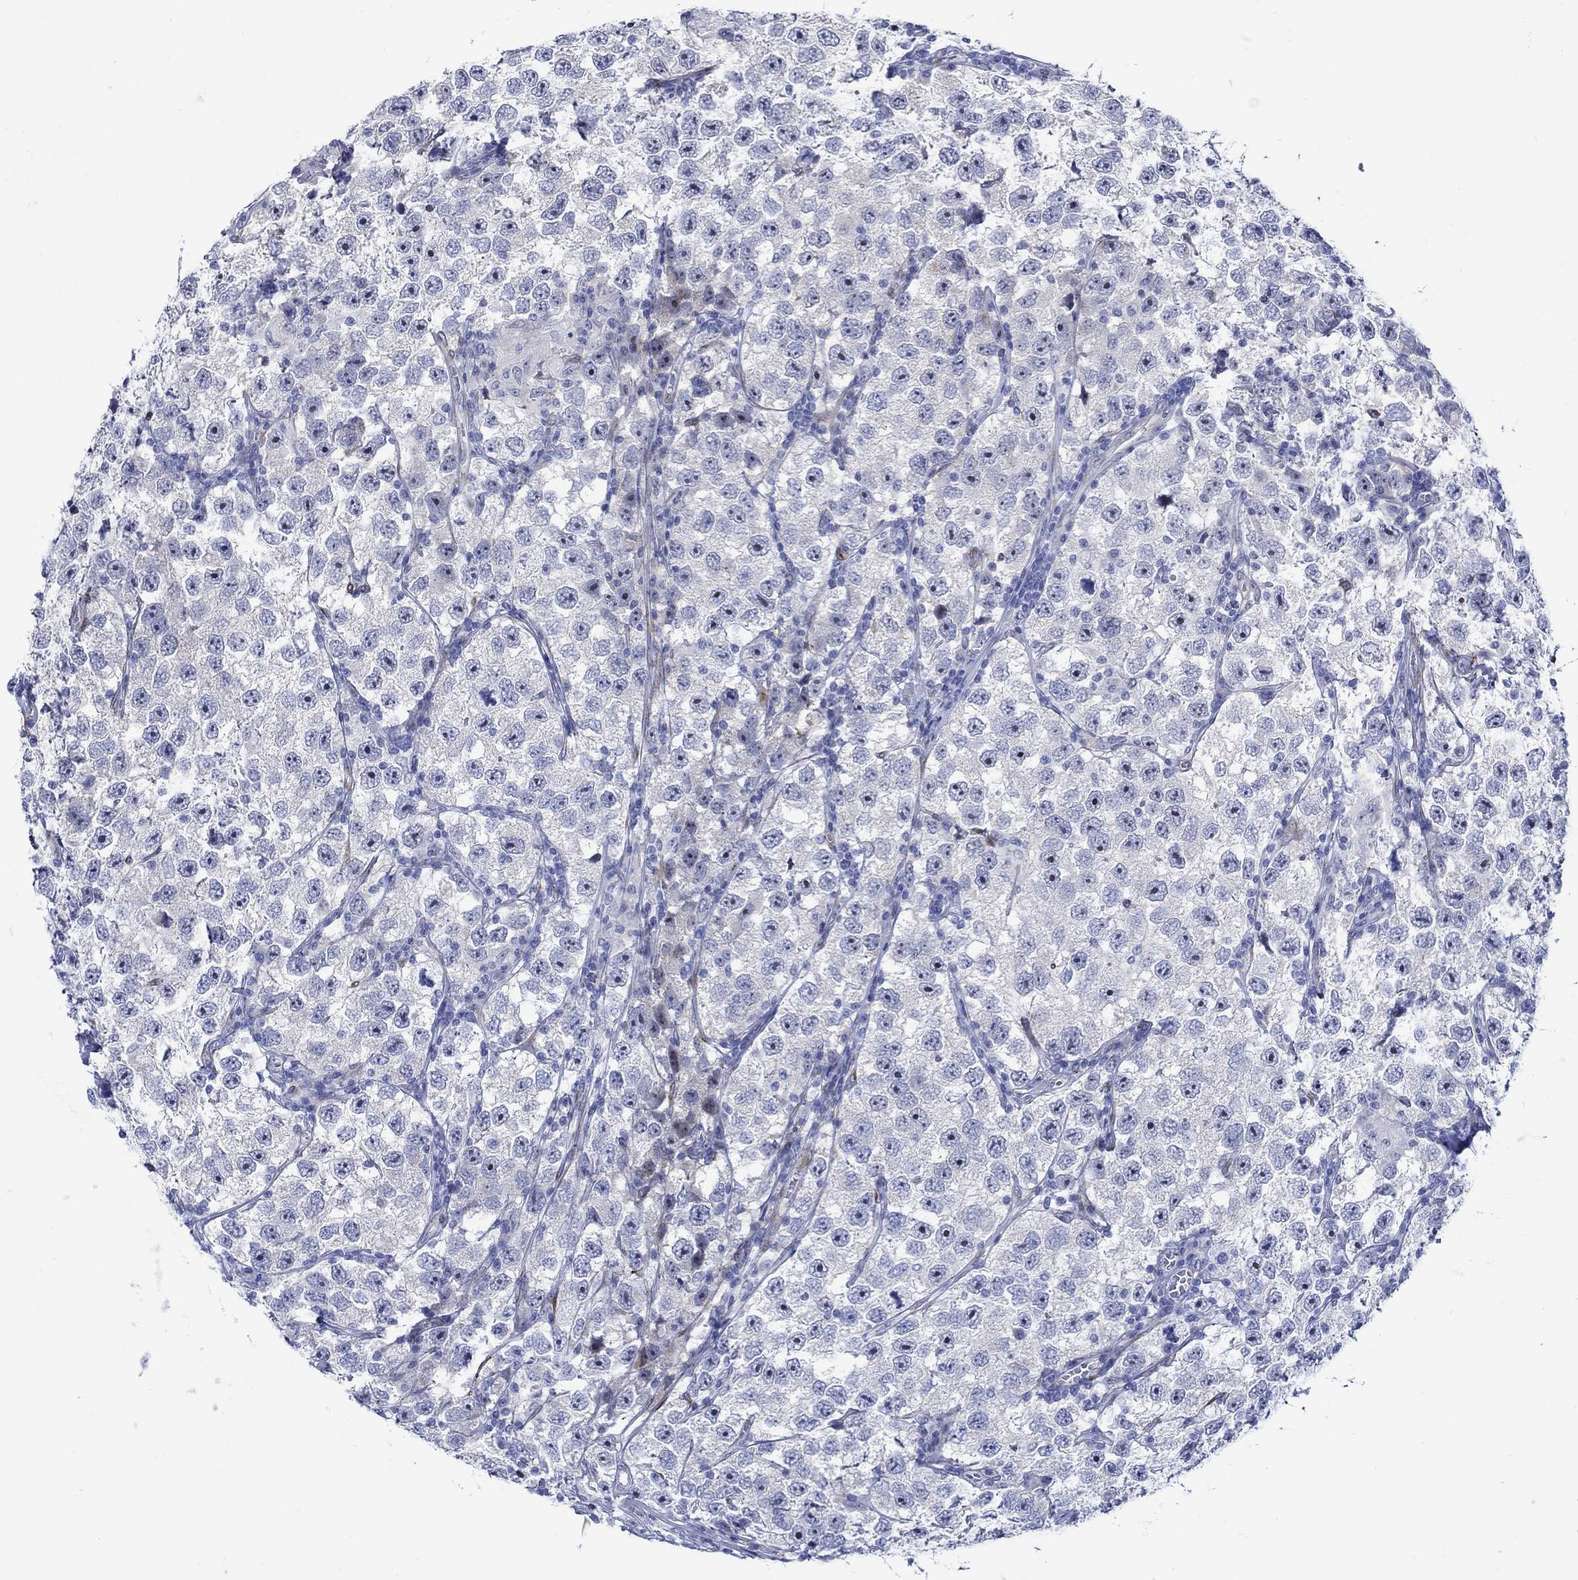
{"staining": {"intensity": "negative", "quantity": "none", "location": "none"}, "tissue": "testis cancer", "cell_type": "Tumor cells", "image_type": "cancer", "snomed": [{"axis": "morphology", "description": "Seminoma, NOS"}, {"axis": "topography", "description": "Testis"}], "caption": "The micrograph displays no staining of tumor cells in testis cancer (seminoma). (DAB (3,3'-diaminobenzidine) IHC, high magnification).", "gene": "KSR2", "patient": {"sex": "male", "age": 26}}